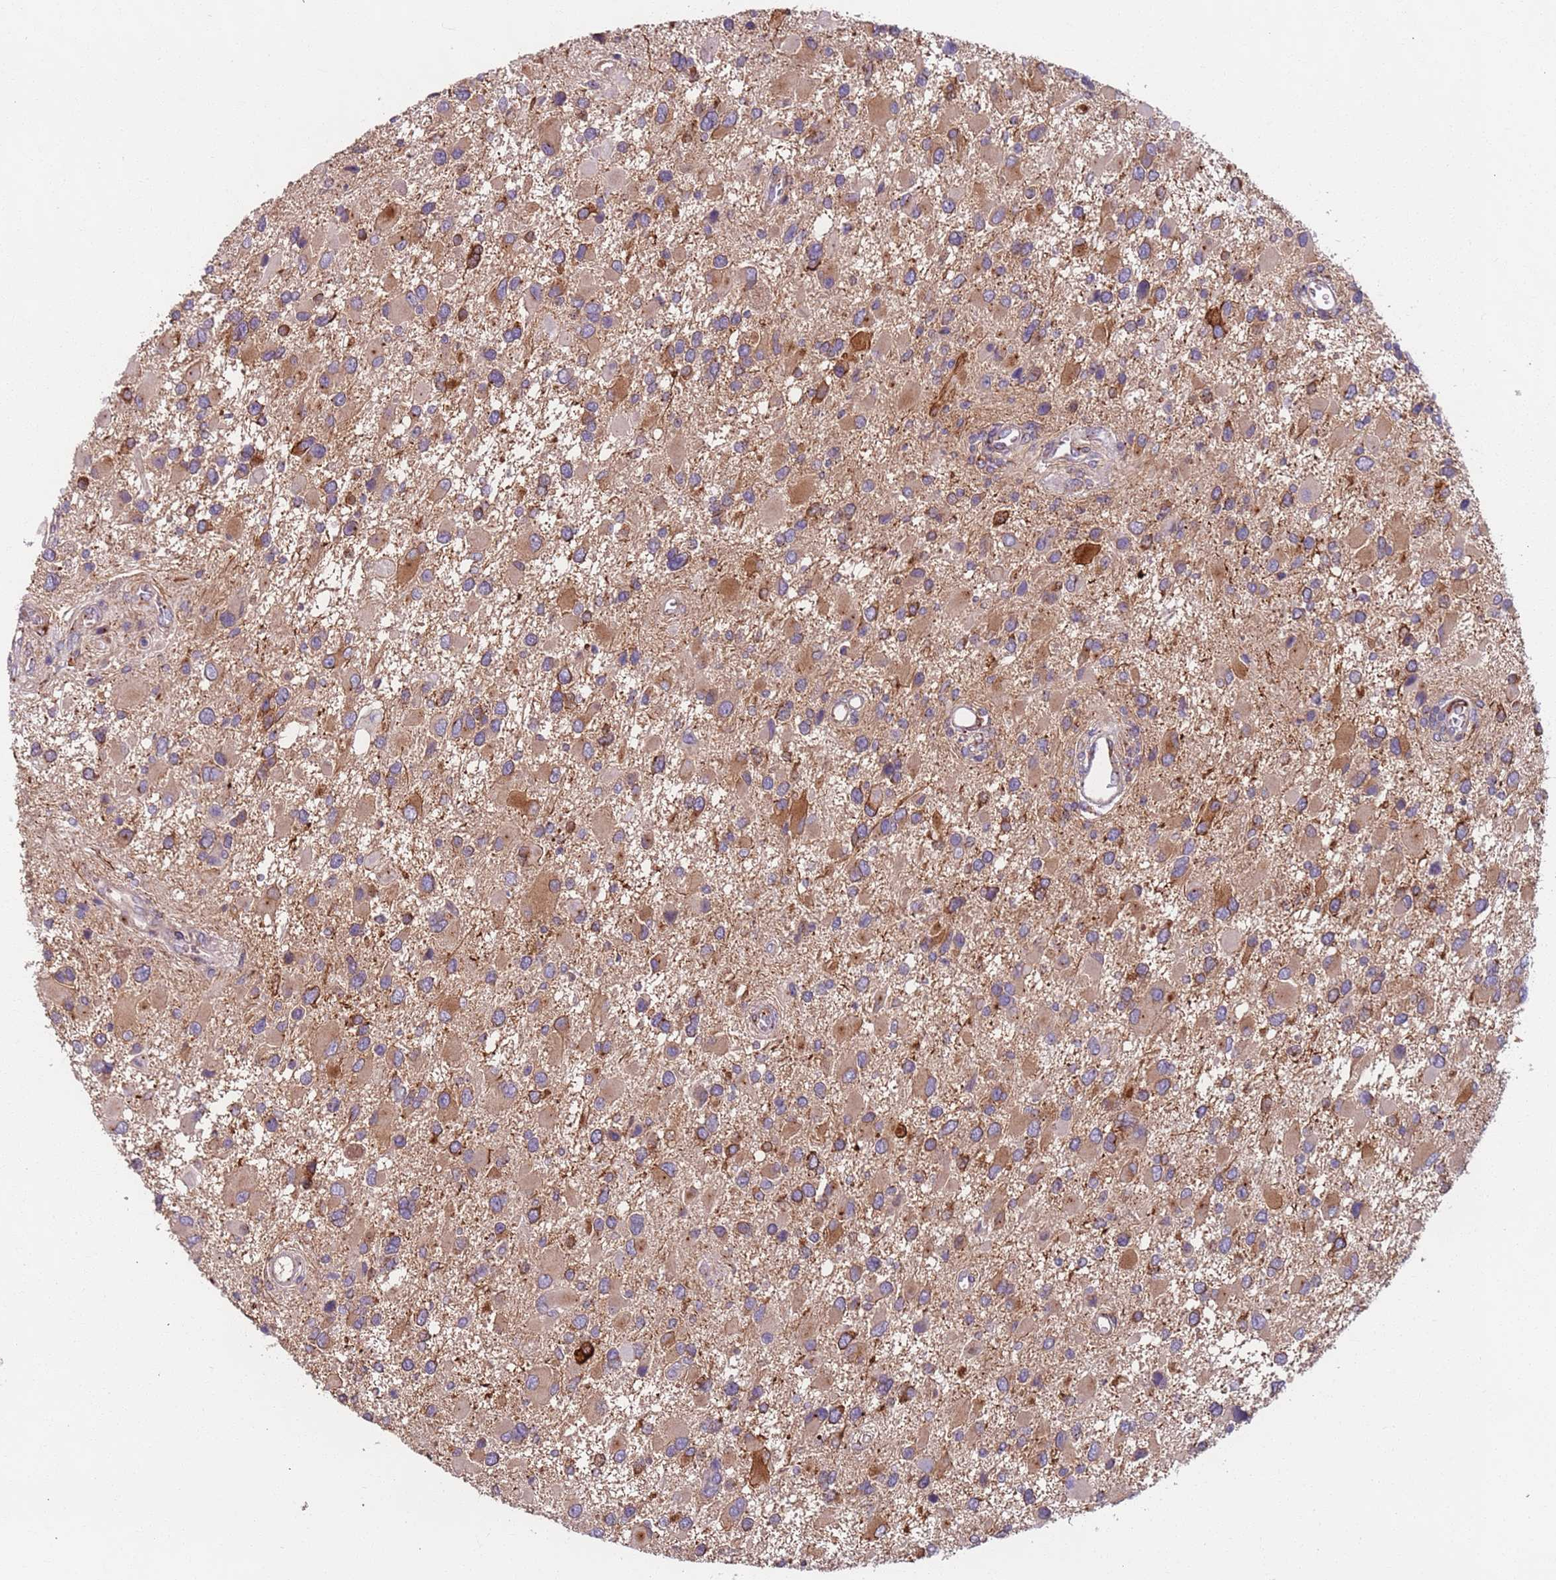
{"staining": {"intensity": "weak", "quantity": ">75%", "location": "cytoplasmic/membranous"}, "tissue": "glioma", "cell_type": "Tumor cells", "image_type": "cancer", "snomed": [{"axis": "morphology", "description": "Glioma, malignant, High grade"}, {"axis": "topography", "description": "Brain"}], "caption": "A low amount of weak cytoplasmic/membranous positivity is seen in approximately >75% of tumor cells in glioma tissue.", "gene": "AKTIP", "patient": {"sex": "male", "age": 53}}